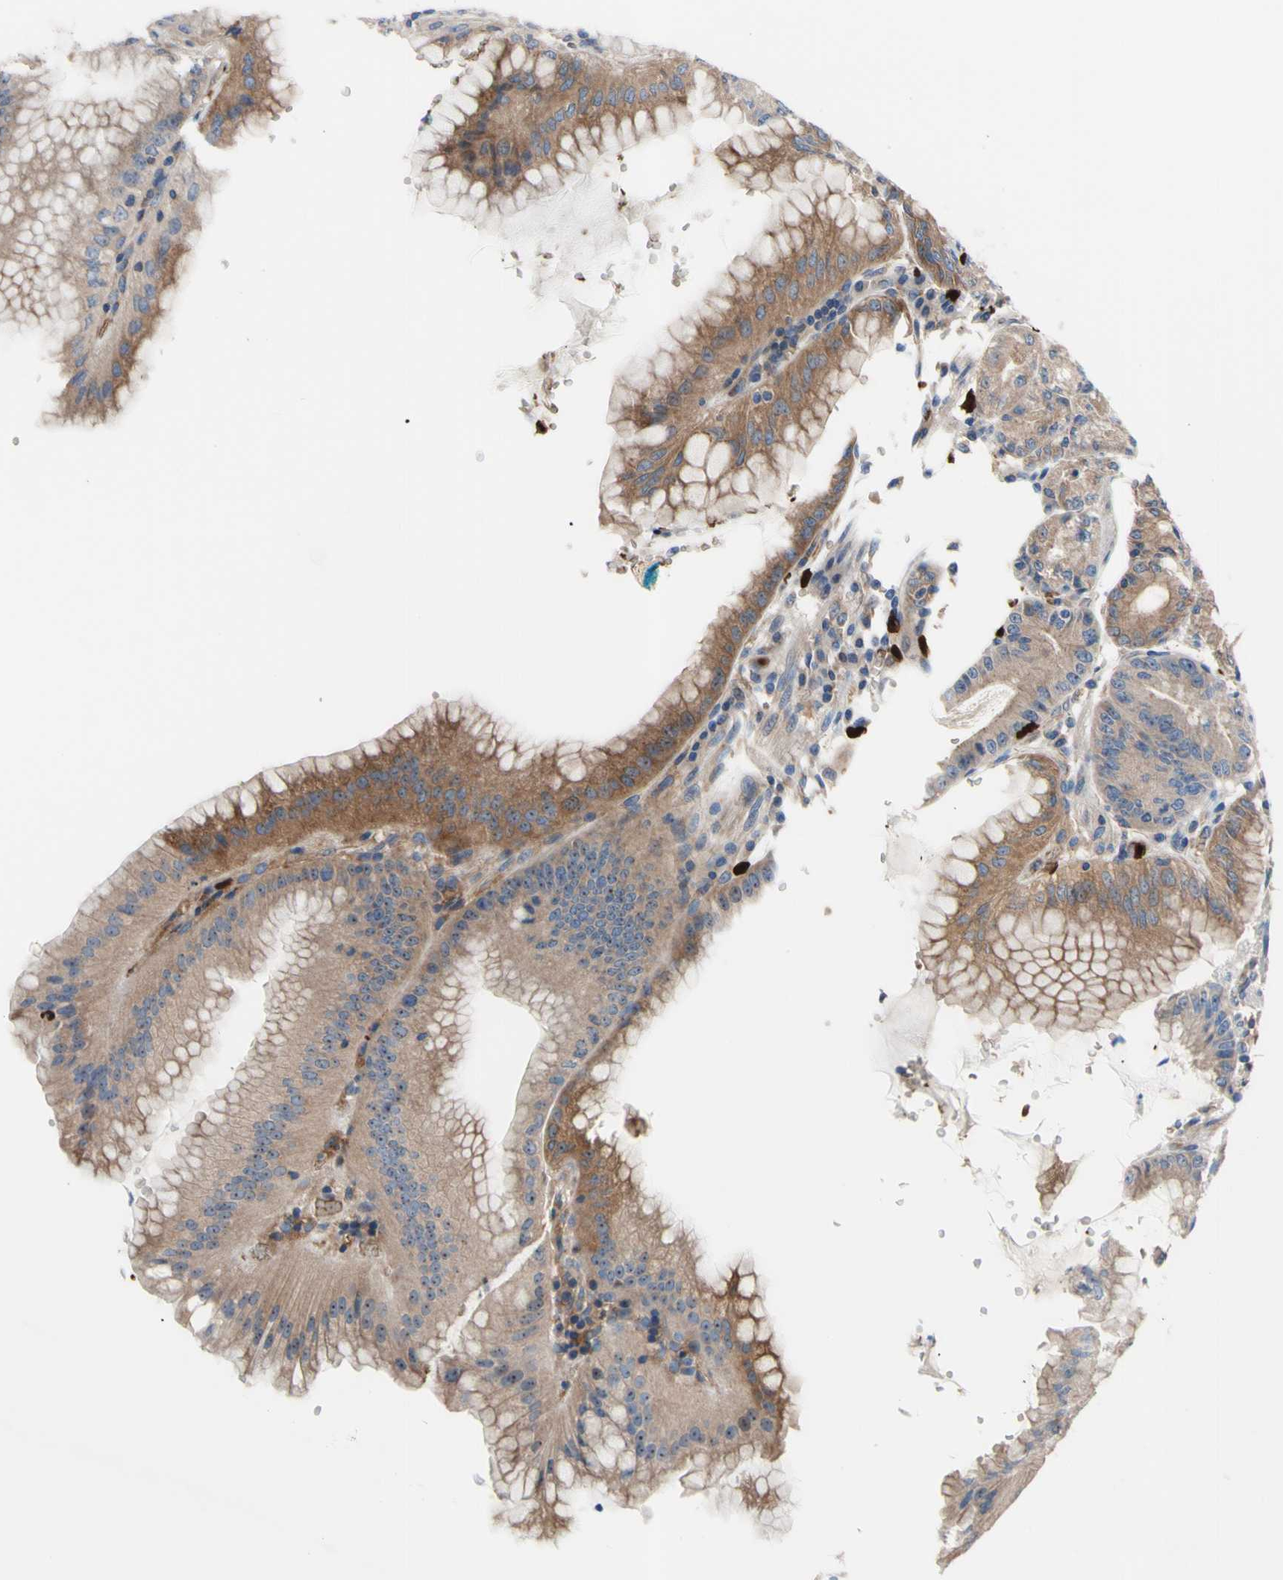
{"staining": {"intensity": "strong", "quantity": ">75%", "location": "cytoplasmic/membranous,nuclear"}, "tissue": "stomach", "cell_type": "Glandular cells", "image_type": "normal", "snomed": [{"axis": "morphology", "description": "Normal tissue, NOS"}, {"axis": "topography", "description": "Stomach, lower"}], "caption": "Brown immunohistochemical staining in unremarkable stomach demonstrates strong cytoplasmic/membranous,nuclear positivity in approximately >75% of glandular cells.", "gene": "USP9X", "patient": {"sex": "male", "age": 71}}